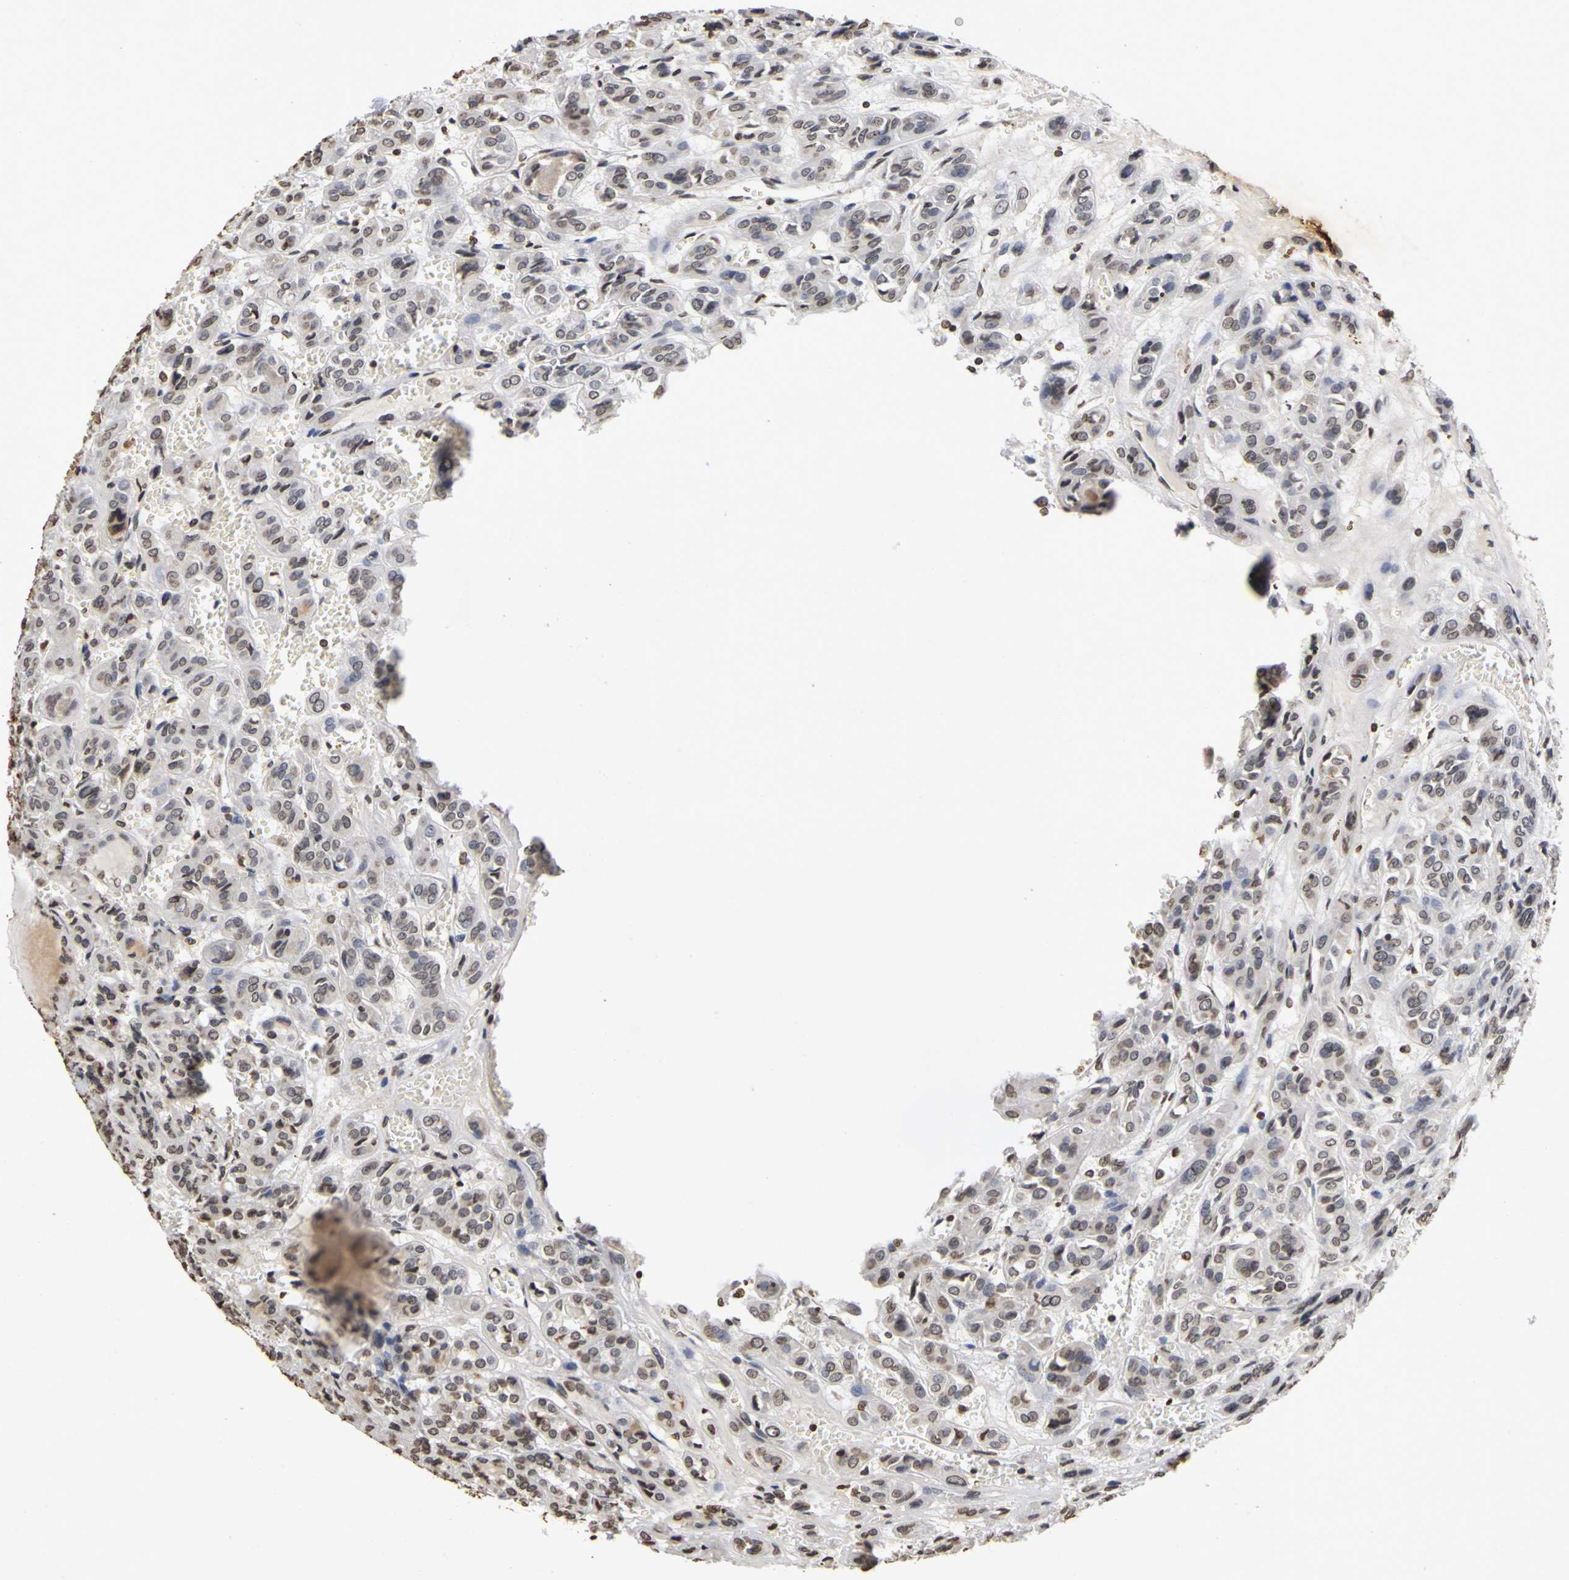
{"staining": {"intensity": "weak", "quantity": "<25%", "location": "nuclear"}, "tissue": "thyroid cancer", "cell_type": "Tumor cells", "image_type": "cancer", "snomed": [{"axis": "morphology", "description": "Follicular adenoma carcinoma, NOS"}, {"axis": "topography", "description": "Thyroid gland"}], "caption": "A histopathology image of human thyroid cancer (follicular adenoma carcinoma) is negative for staining in tumor cells.", "gene": "ERCC2", "patient": {"sex": "female", "age": 71}}